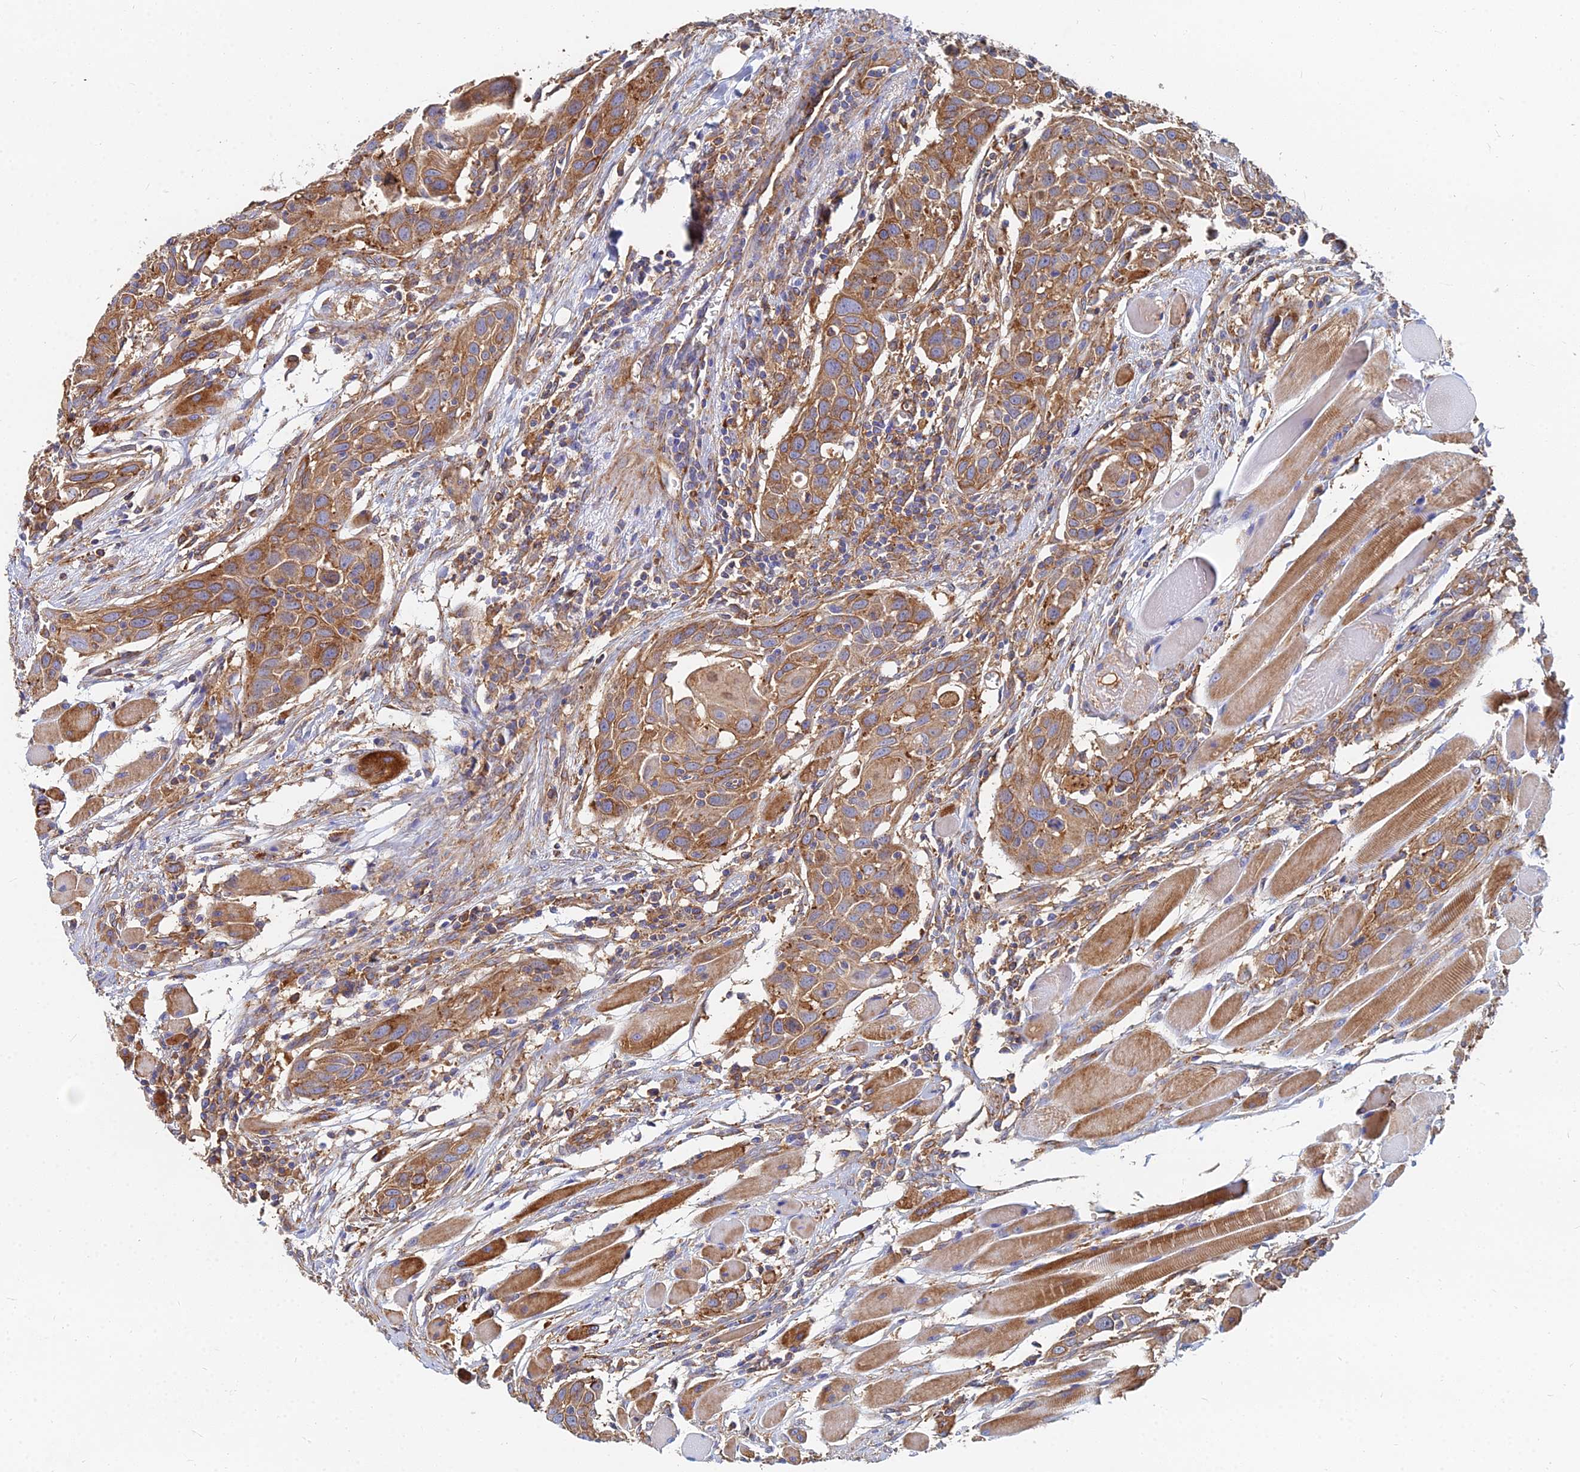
{"staining": {"intensity": "moderate", "quantity": ">75%", "location": "cytoplasmic/membranous"}, "tissue": "head and neck cancer", "cell_type": "Tumor cells", "image_type": "cancer", "snomed": [{"axis": "morphology", "description": "Squamous cell carcinoma, NOS"}, {"axis": "topography", "description": "Oral tissue"}, {"axis": "topography", "description": "Head-Neck"}], "caption": "Approximately >75% of tumor cells in human head and neck squamous cell carcinoma show moderate cytoplasmic/membranous protein staining as visualized by brown immunohistochemical staining.", "gene": "GPR42", "patient": {"sex": "female", "age": 50}}